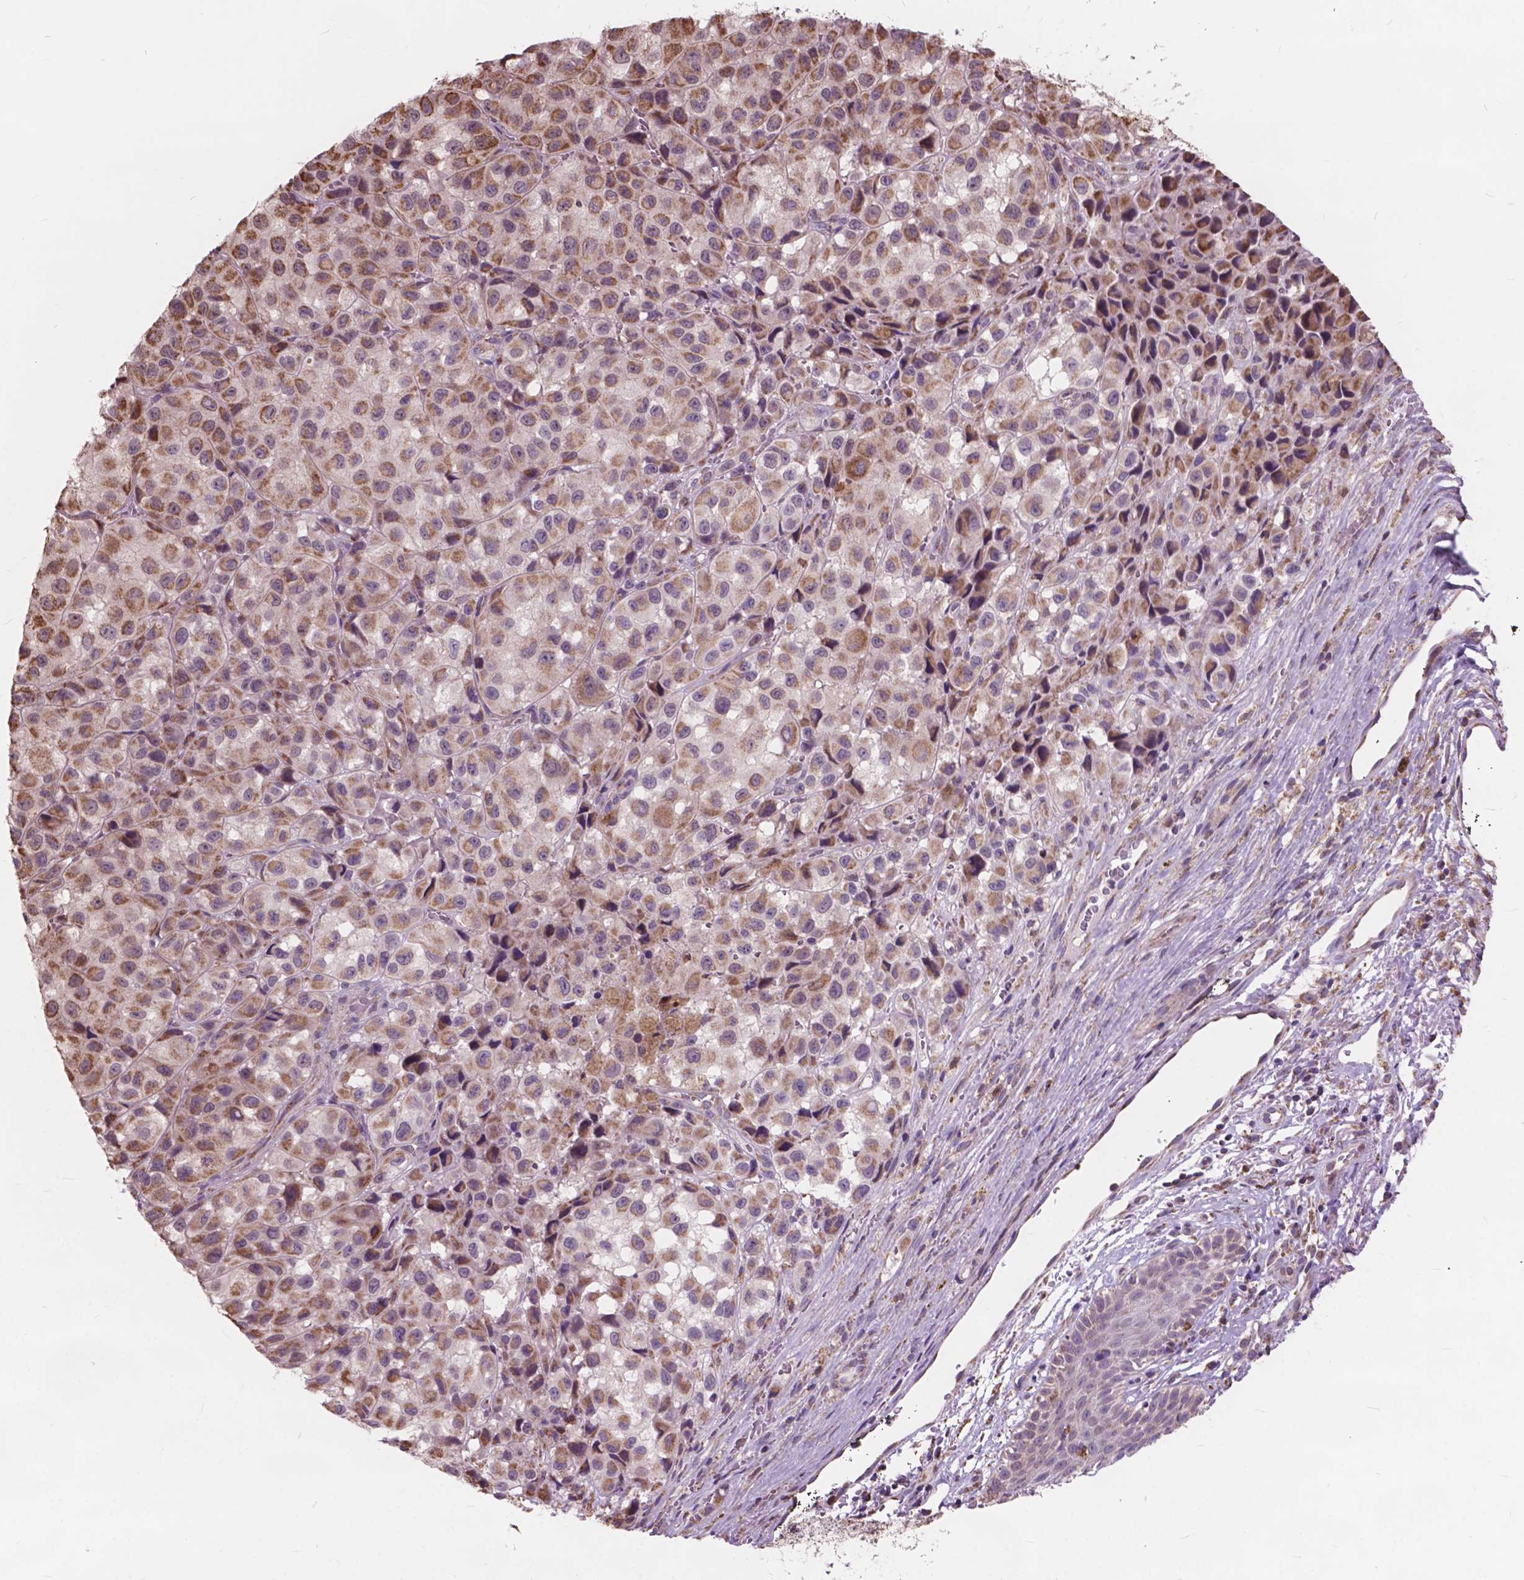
{"staining": {"intensity": "moderate", "quantity": ">75%", "location": "cytoplasmic/membranous"}, "tissue": "melanoma", "cell_type": "Tumor cells", "image_type": "cancer", "snomed": [{"axis": "morphology", "description": "Malignant melanoma, NOS"}, {"axis": "topography", "description": "Skin"}], "caption": "A brown stain labels moderate cytoplasmic/membranous staining of a protein in malignant melanoma tumor cells.", "gene": "SCOC", "patient": {"sex": "male", "age": 93}}